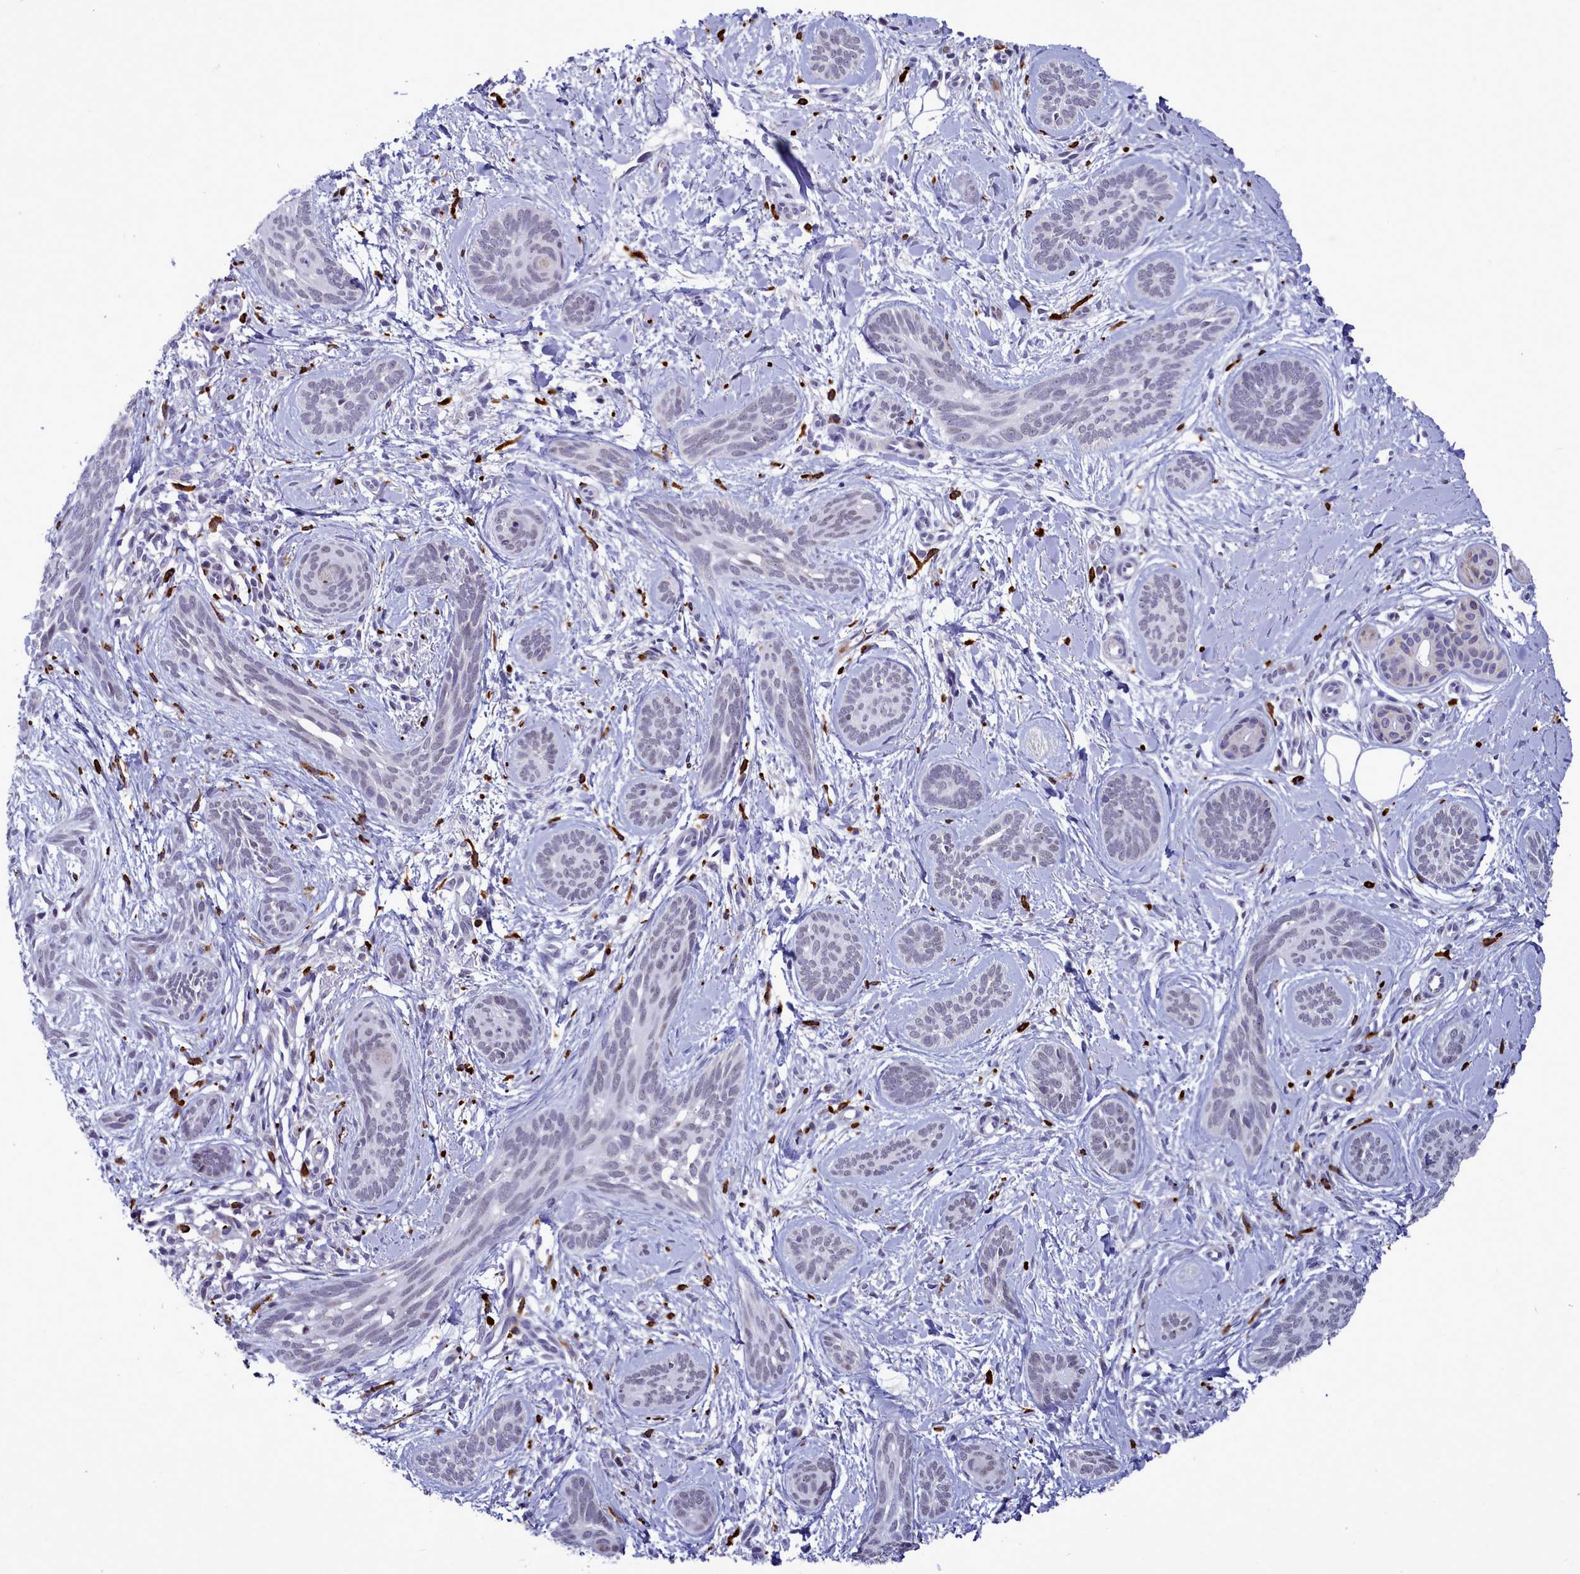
{"staining": {"intensity": "negative", "quantity": "none", "location": "none"}, "tissue": "skin cancer", "cell_type": "Tumor cells", "image_type": "cancer", "snomed": [{"axis": "morphology", "description": "Basal cell carcinoma"}, {"axis": "topography", "description": "Skin"}], "caption": "Immunohistochemistry histopathology image of human basal cell carcinoma (skin) stained for a protein (brown), which exhibits no positivity in tumor cells. (DAB immunohistochemistry, high magnification).", "gene": "POM121L2", "patient": {"sex": "female", "age": 81}}